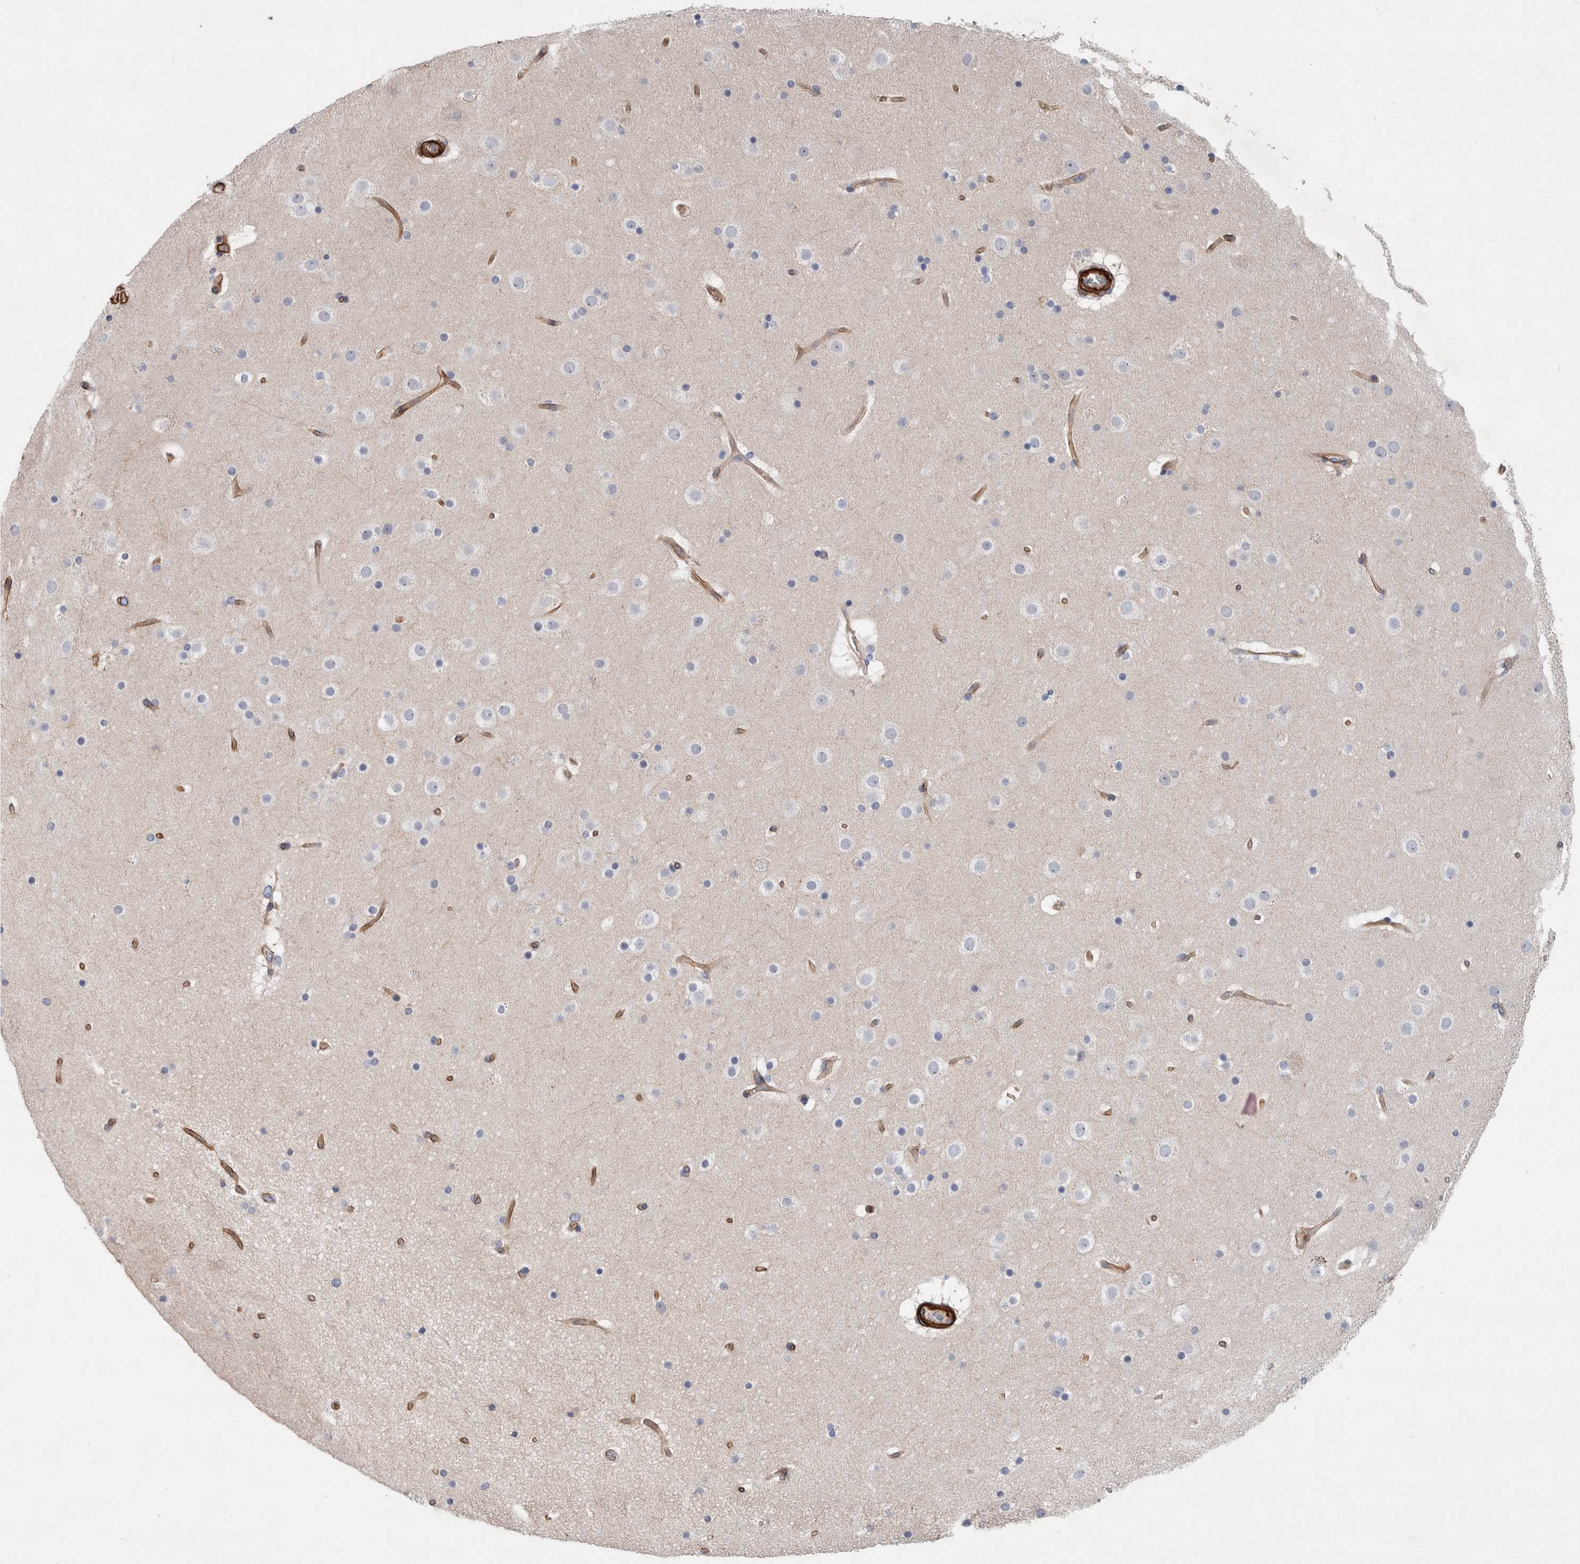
{"staining": {"intensity": "moderate", "quantity": ">75%", "location": "cytoplasmic/membranous"}, "tissue": "cerebral cortex", "cell_type": "Endothelial cells", "image_type": "normal", "snomed": [{"axis": "morphology", "description": "Normal tissue, NOS"}, {"axis": "topography", "description": "Cerebral cortex"}], "caption": "Protein expression analysis of benign human cerebral cortex reveals moderate cytoplasmic/membranous positivity in approximately >75% of endothelial cells. (Stains: DAB in brown, nuclei in blue, Microscopy: brightfield microscopy at high magnification).", "gene": "BCAM", "patient": {"sex": "male", "age": 57}}